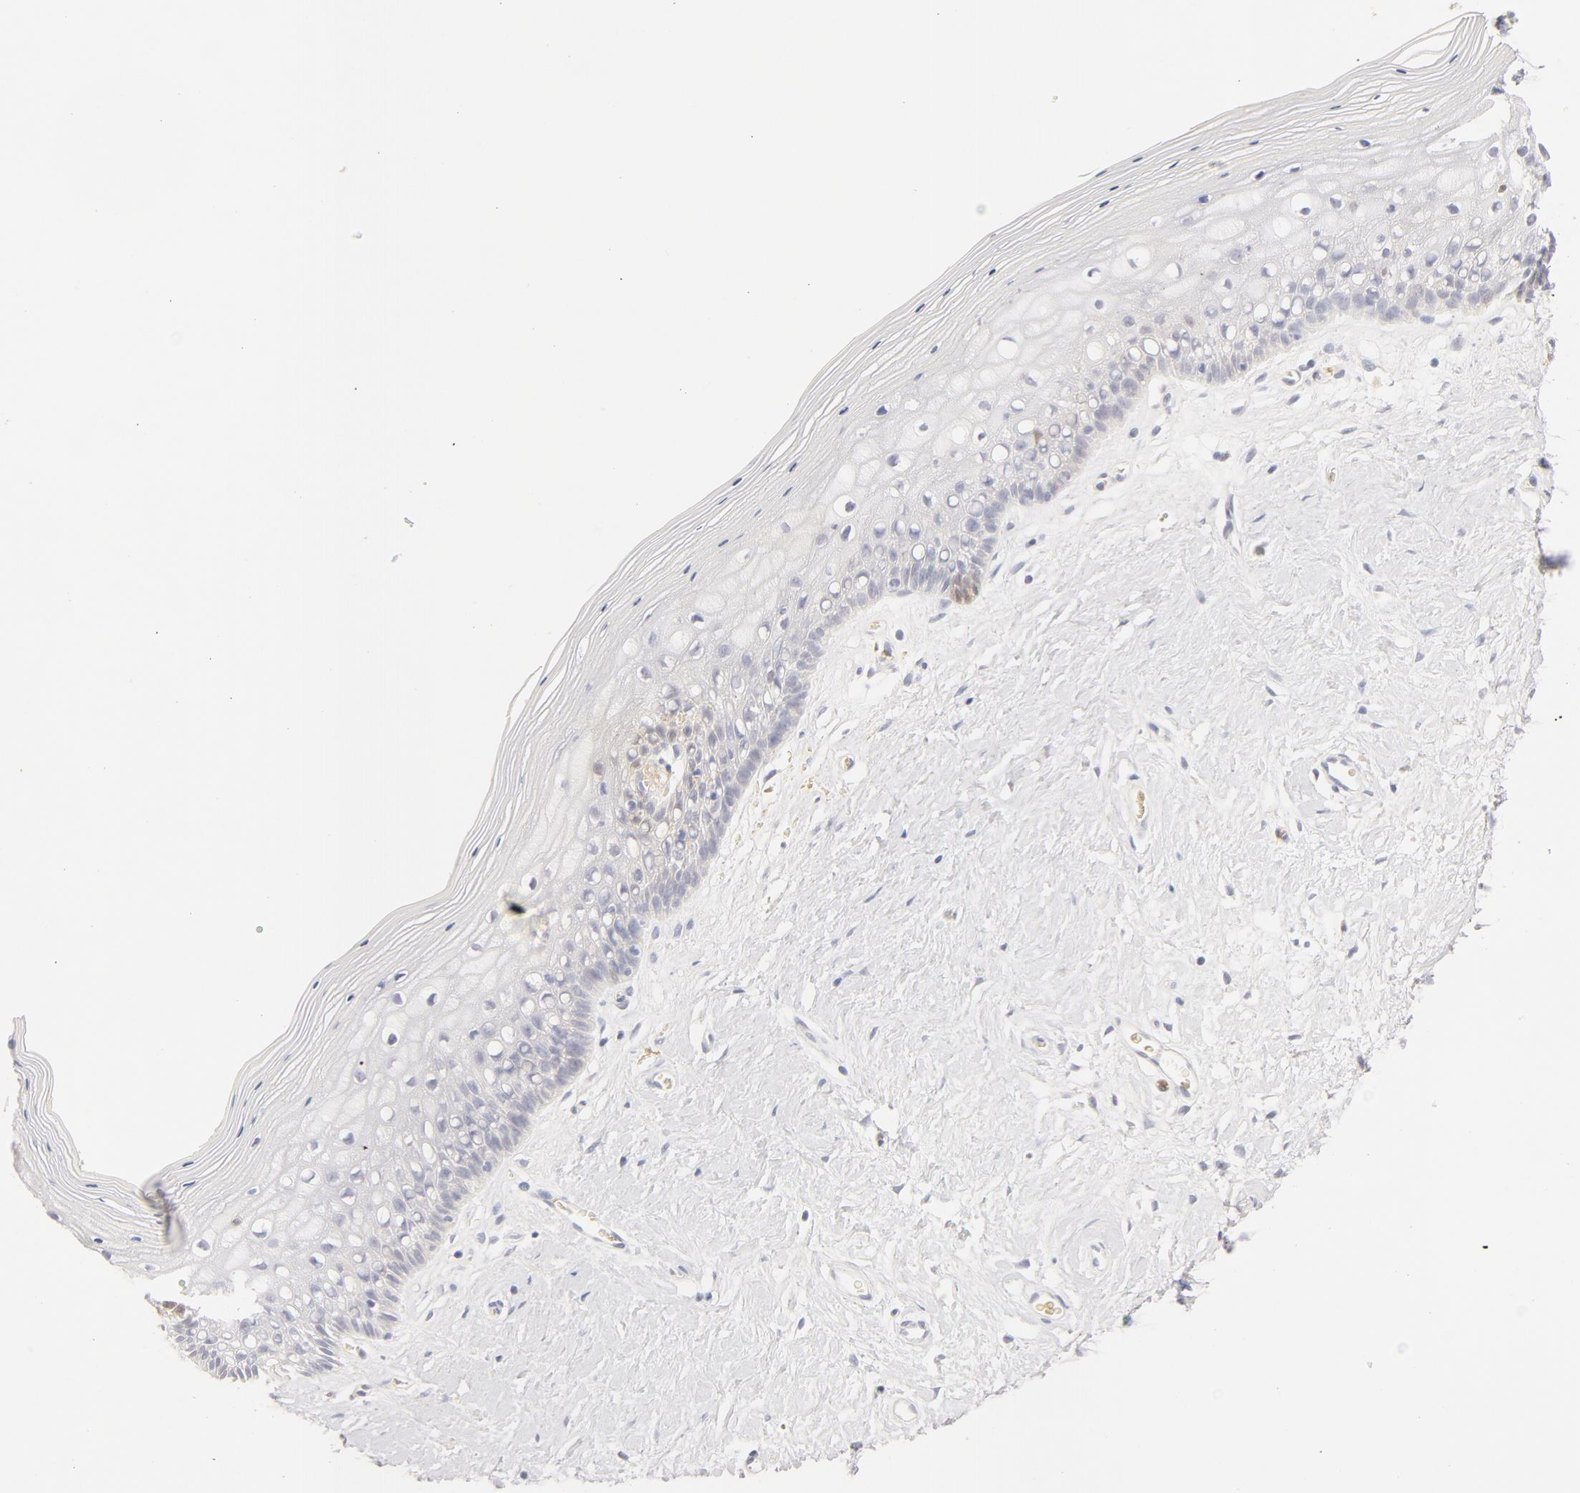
{"staining": {"intensity": "negative", "quantity": "none", "location": "none"}, "tissue": "vagina", "cell_type": "Squamous epithelial cells", "image_type": "normal", "snomed": [{"axis": "morphology", "description": "Normal tissue, NOS"}, {"axis": "topography", "description": "Vagina"}], "caption": "Vagina stained for a protein using IHC demonstrates no positivity squamous epithelial cells.", "gene": "CA2", "patient": {"sex": "female", "age": 46}}